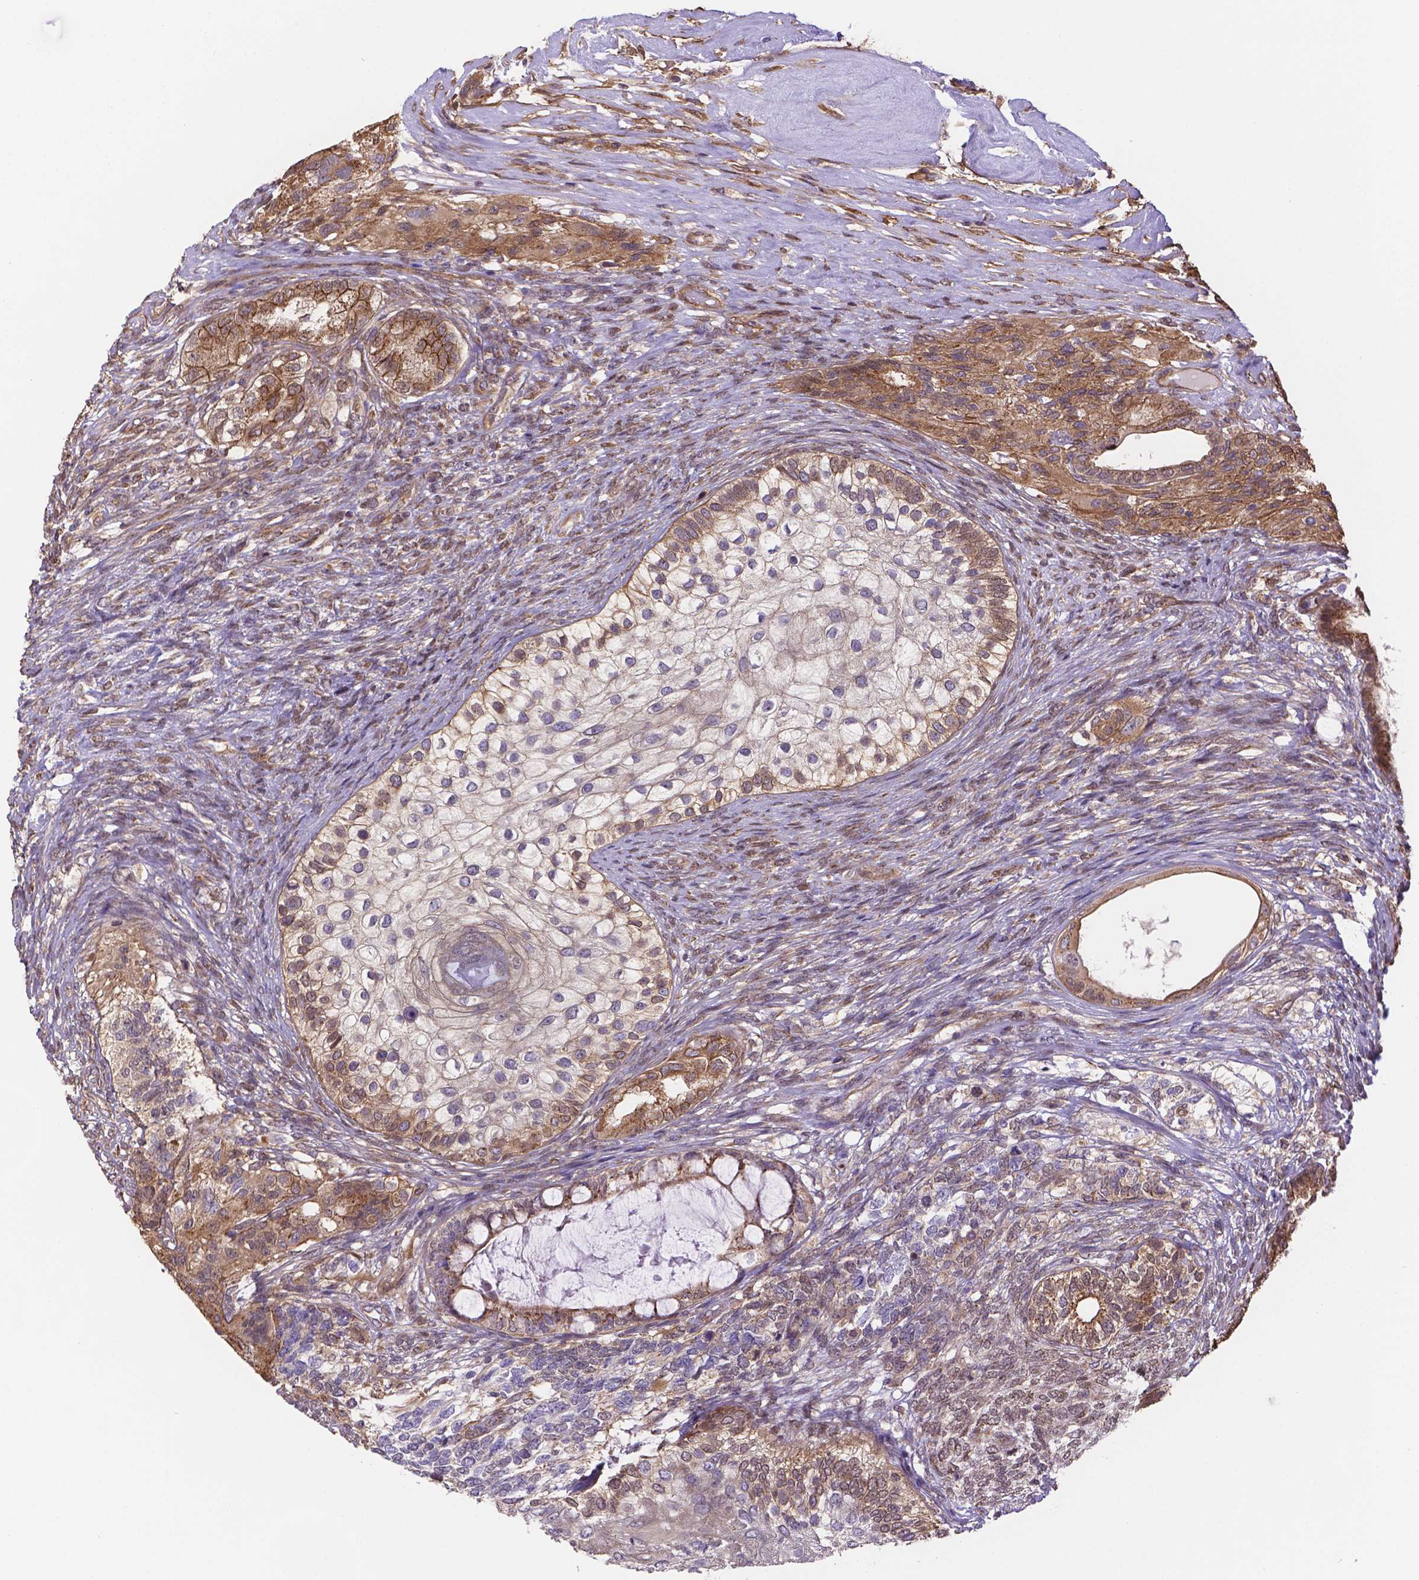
{"staining": {"intensity": "moderate", "quantity": "25%-75%", "location": "cytoplasmic/membranous"}, "tissue": "testis cancer", "cell_type": "Tumor cells", "image_type": "cancer", "snomed": [{"axis": "morphology", "description": "Seminoma, NOS"}, {"axis": "morphology", "description": "Carcinoma, Embryonal, NOS"}, {"axis": "topography", "description": "Testis"}], "caption": "Protein staining displays moderate cytoplasmic/membranous expression in about 25%-75% of tumor cells in testis seminoma.", "gene": "YAP1", "patient": {"sex": "male", "age": 41}}